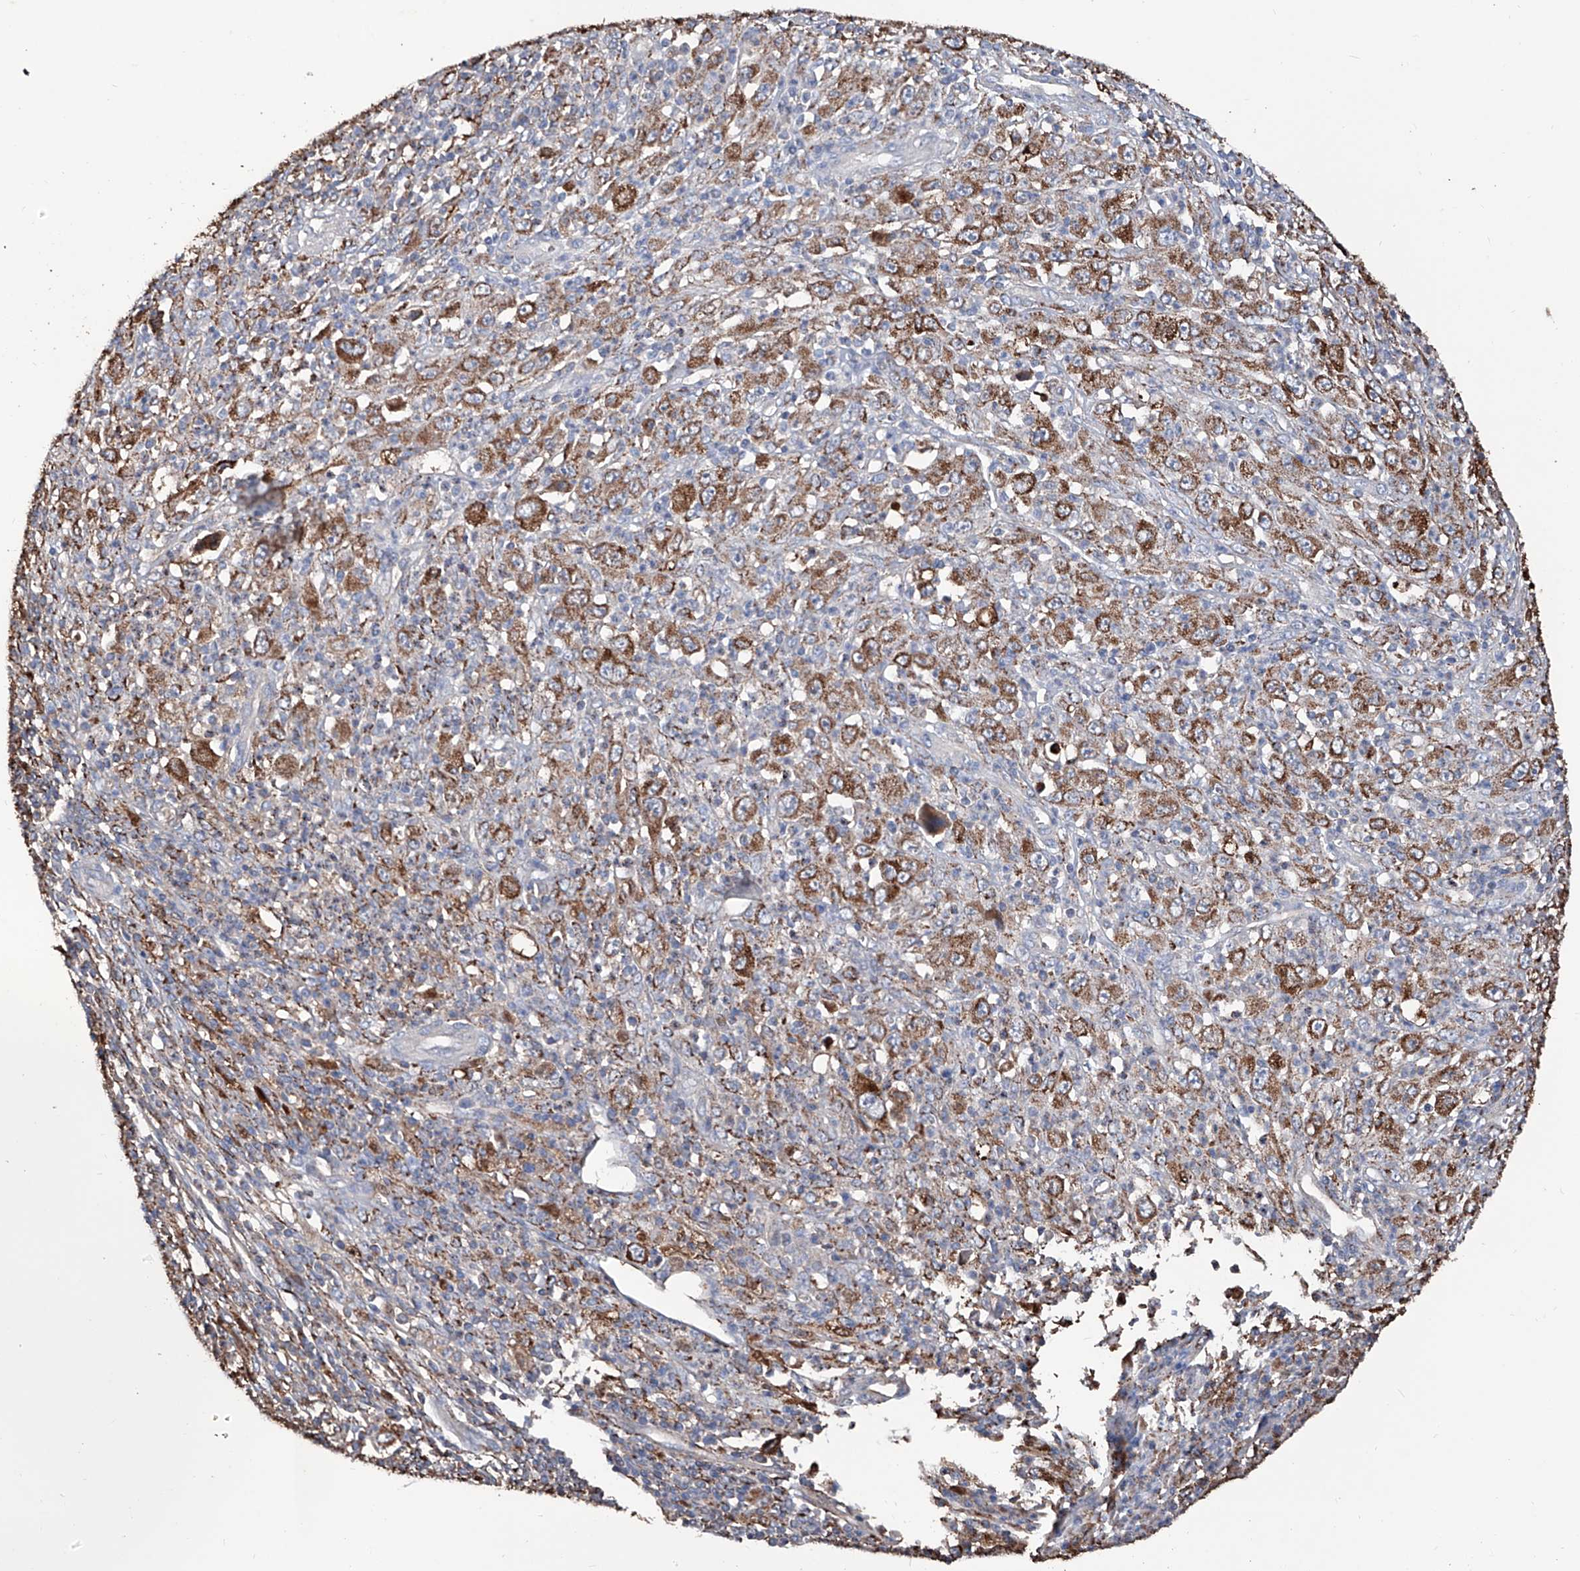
{"staining": {"intensity": "moderate", "quantity": ">75%", "location": "cytoplasmic/membranous"}, "tissue": "melanoma", "cell_type": "Tumor cells", "image_type": "cancer", "snomed": [{"axis": "morphology", "description": "Malignant melanoma, Metastatic site"}, {"axis": "topography", "description": "Skin"}], "caption": "Malignant melanoma (metastatic site) was stained to show a protein in brown. There is medium levels of moderate cytoplasmic/membranous expression in about >75% of tumor cells. The staining was performed using DAB, with brown indicating positive protein expression. Nuclei are stained blue with hematoxylin.", "gene": "NHS", "patient": {"sex": "female", "age": 56}}